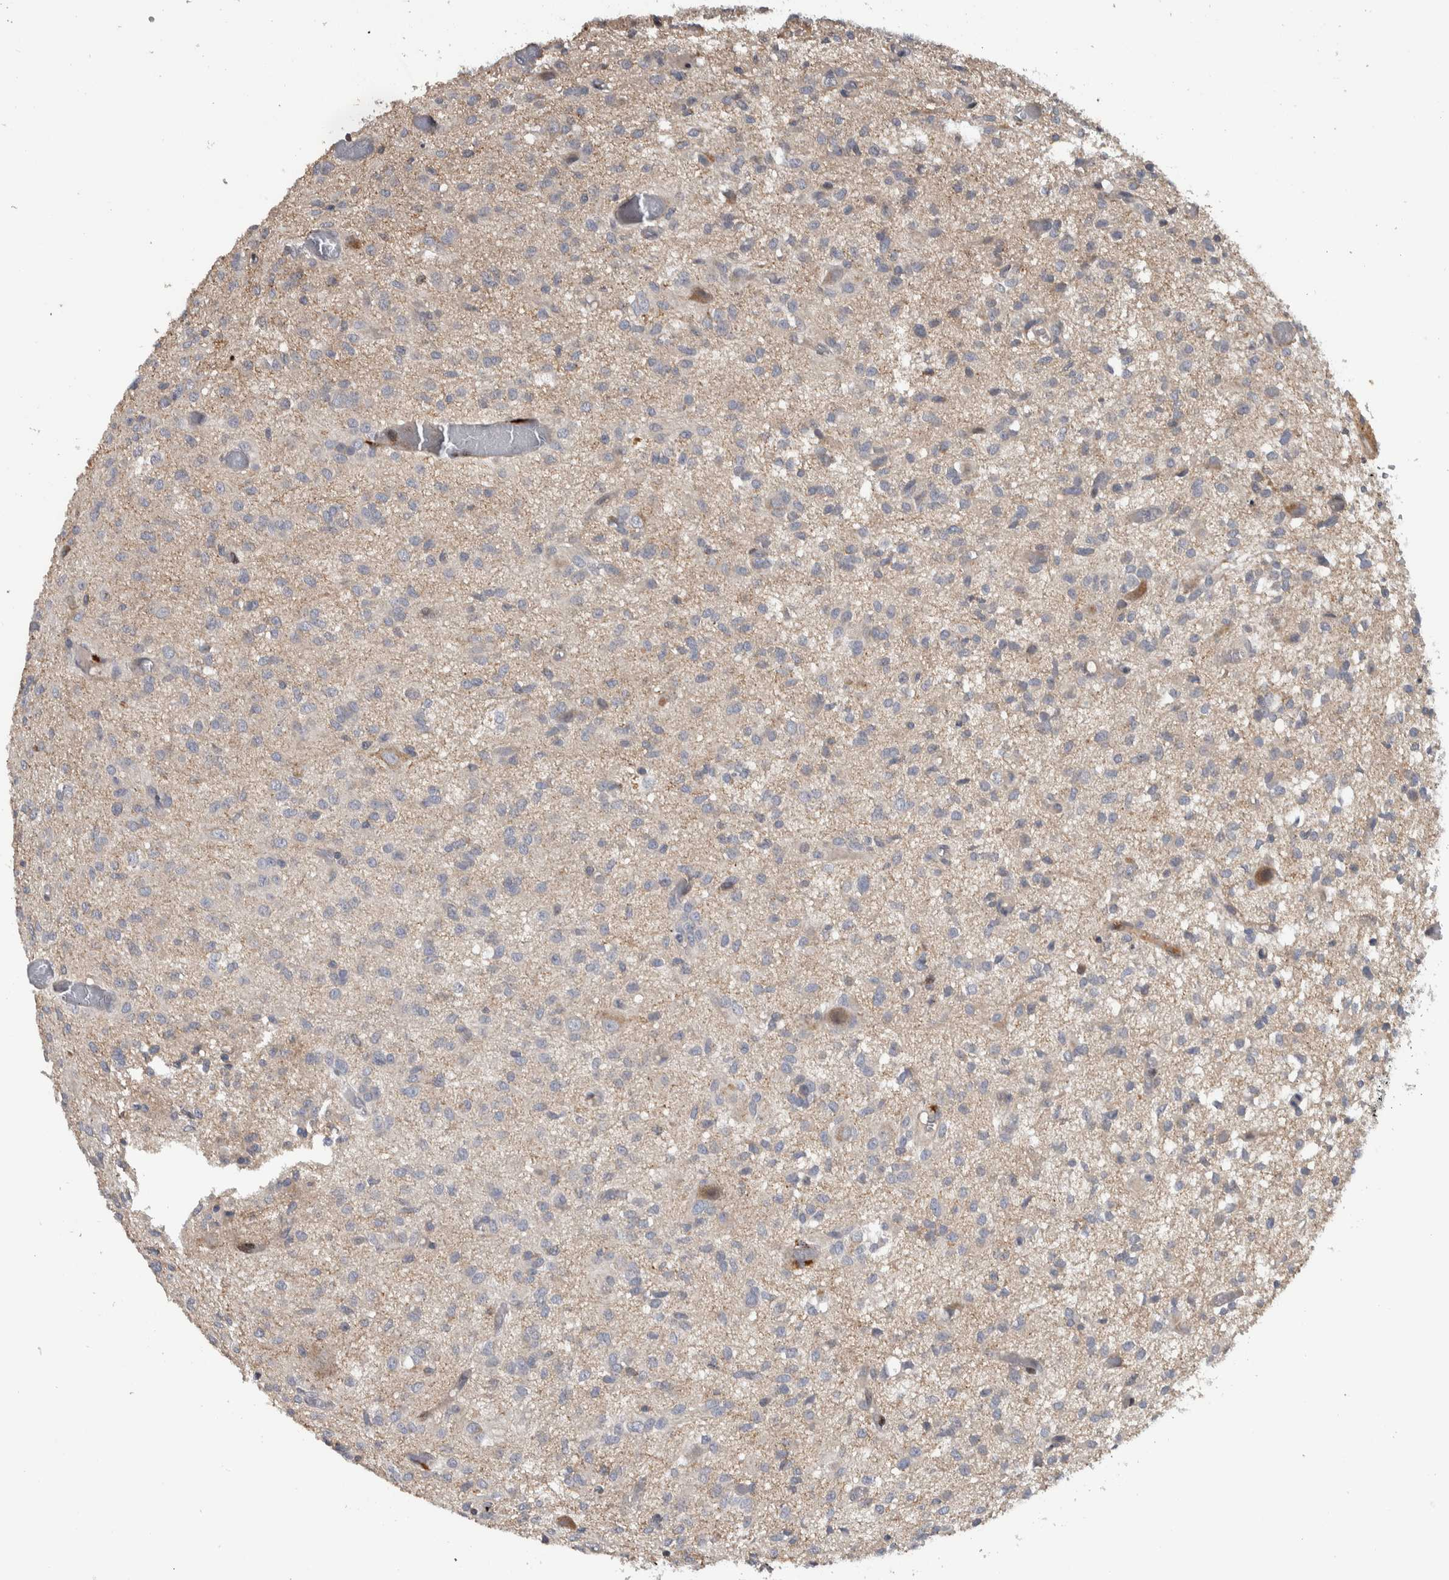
{"staining": {"intensity": "weak", "quantity": "<25%", "location": "cytoplasmic/membranous"}, "tissue": "glioma", "cell_type": "Tumor cells", "image_type": "cancer", "snomed": [{"axis": "morphology", "description": "Glioma, malignant, High grade"}, {"axis": "topography", "description": "Brain"}], "caption": "The photomicrograph displays no staining of tumor cells in glioma.", "gene": "FAM83G", "patient": {"sex": "female", "age": 59}}